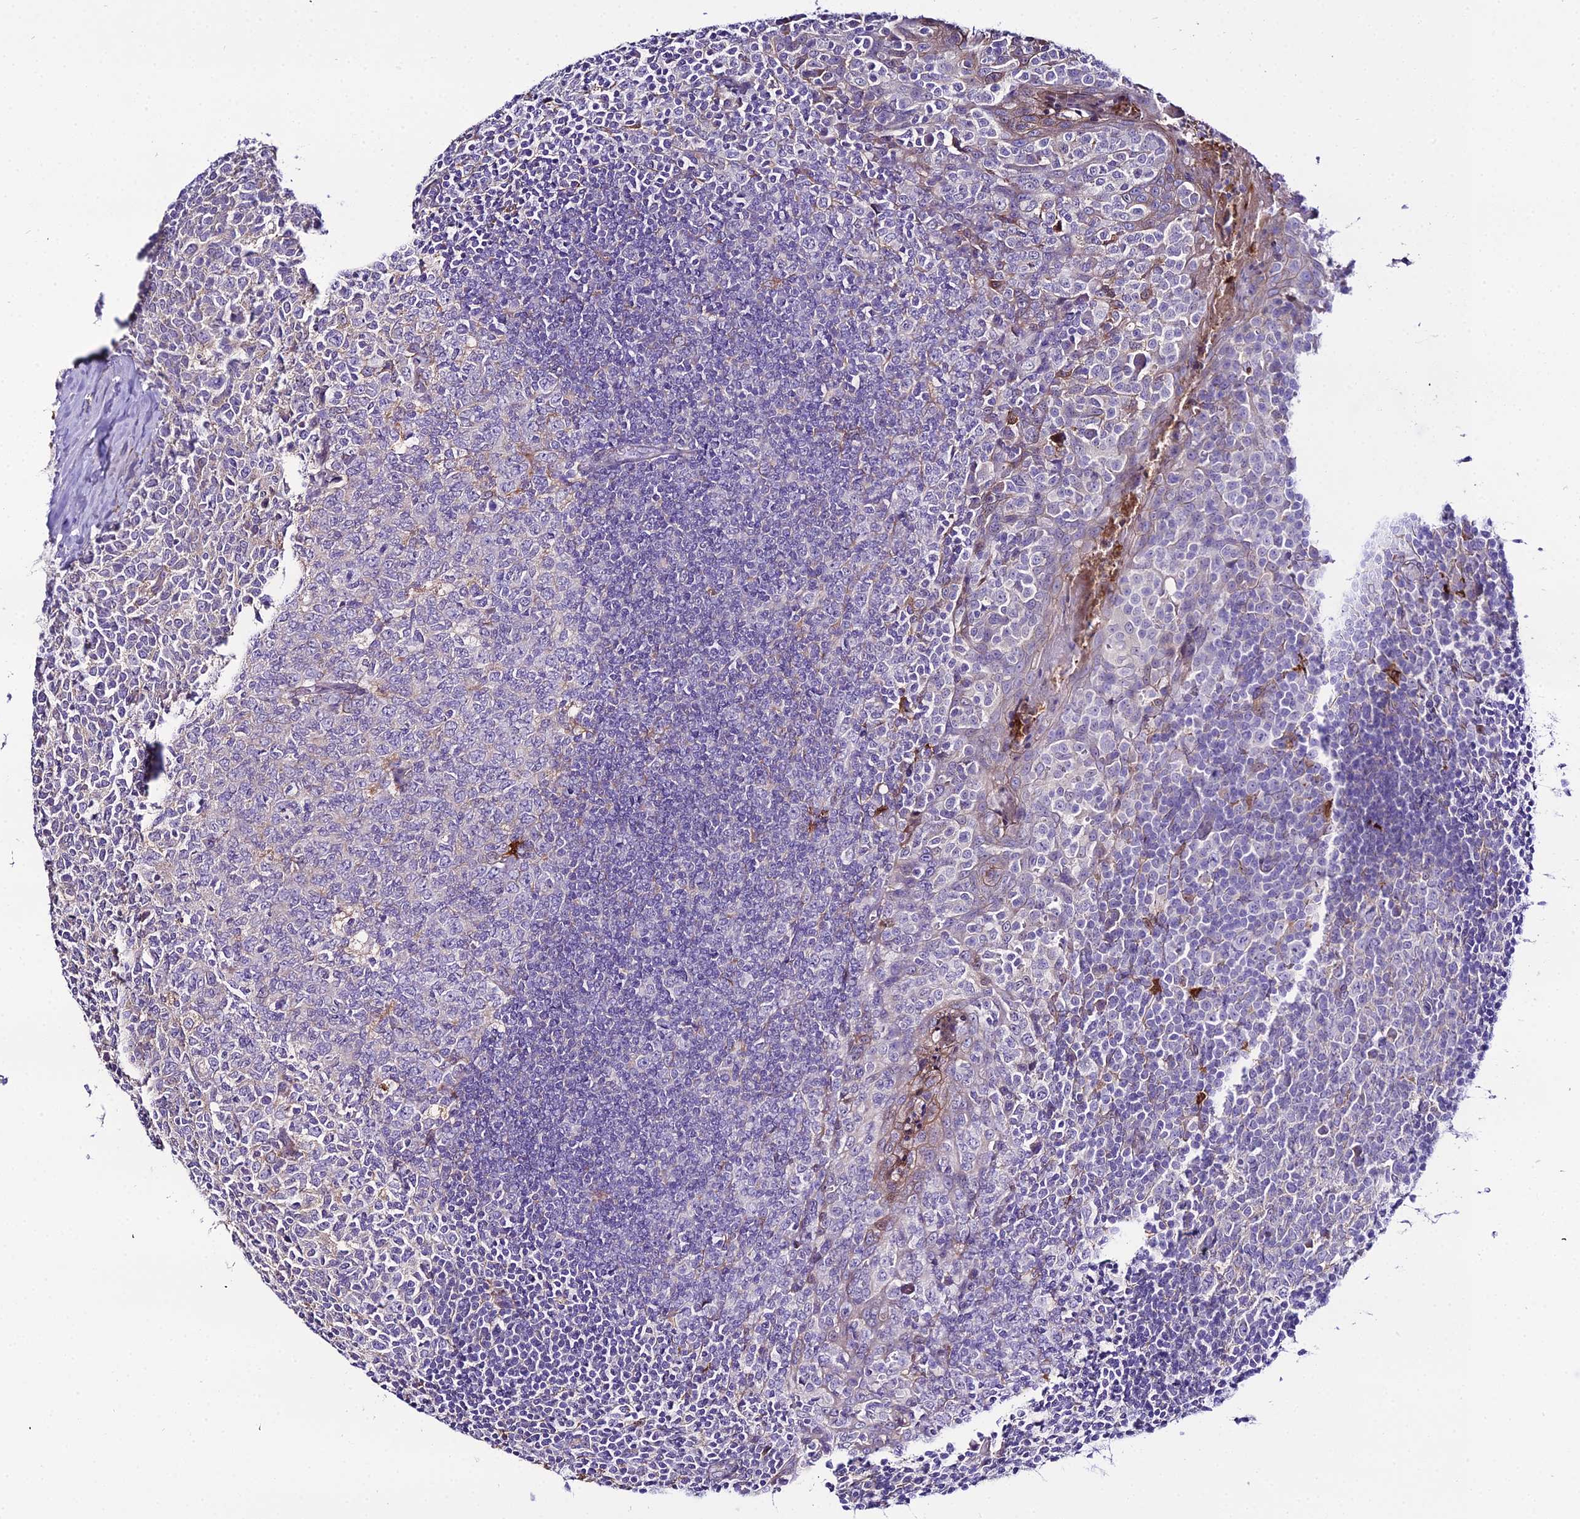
{"staining": {"intensity": "negative", "quantity": "none", "location": "none"}, "tissue": "tonsil", "cell_type": "Germinal center cells", "image_type": "normal", "snomed": [{"axis": "morphology", "description": "Normal tissue, NOS"}, {"axis": "topography", "description": "Tonsil"}], "caption": "DAB immunohistochemical staining of unremarkable tonsil exhibits no significant expression in germinal center cells.", "gene": "MB21D2", "patient": {"sex": "male", "age": 27}}